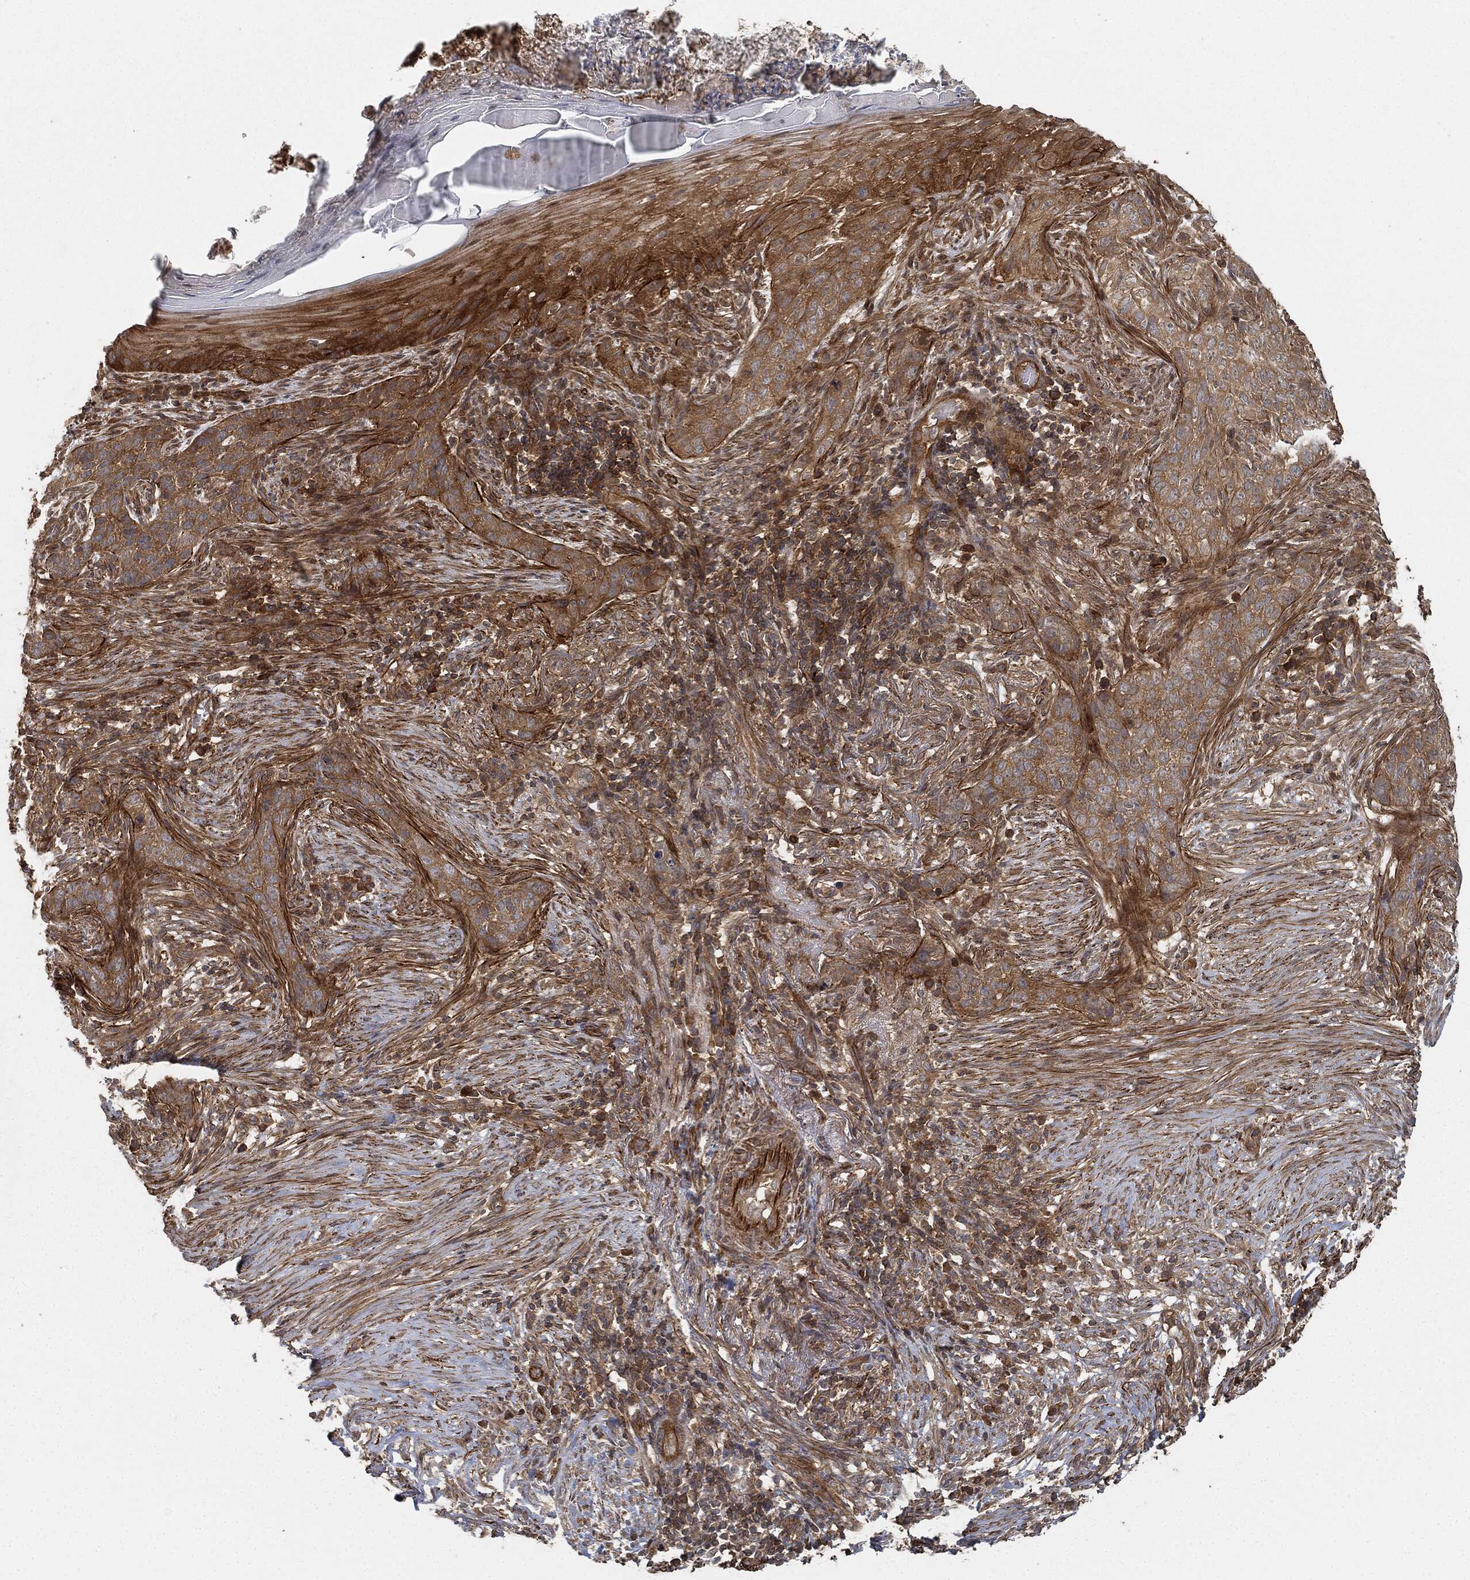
{"staining": {"intensity": "moderate", "quantity": ">75%", "location": "cytoplasmic/membranous"}, "tissue": "skin cancer", "cell_type": "Tumor cells", "image_type": "cancer", "snomed": [{"axis": "morphology", "description": "Squamous cell carcinoma, NOS"}, {"axis": "topography", "description": "Skin"}], "caption": "High-magnification brightfield microscopy of skin cancer stained with DAB (3,3'-diaminobenzidine) (brown) and counterstained with hematoxylin (blue). tumor cells exhibit moderate cytoplasmic/membranous staining is appreciated in approximately>75% of cells.", "gene": "TPT1", "patient": {"sex": "male", "age": 88}}